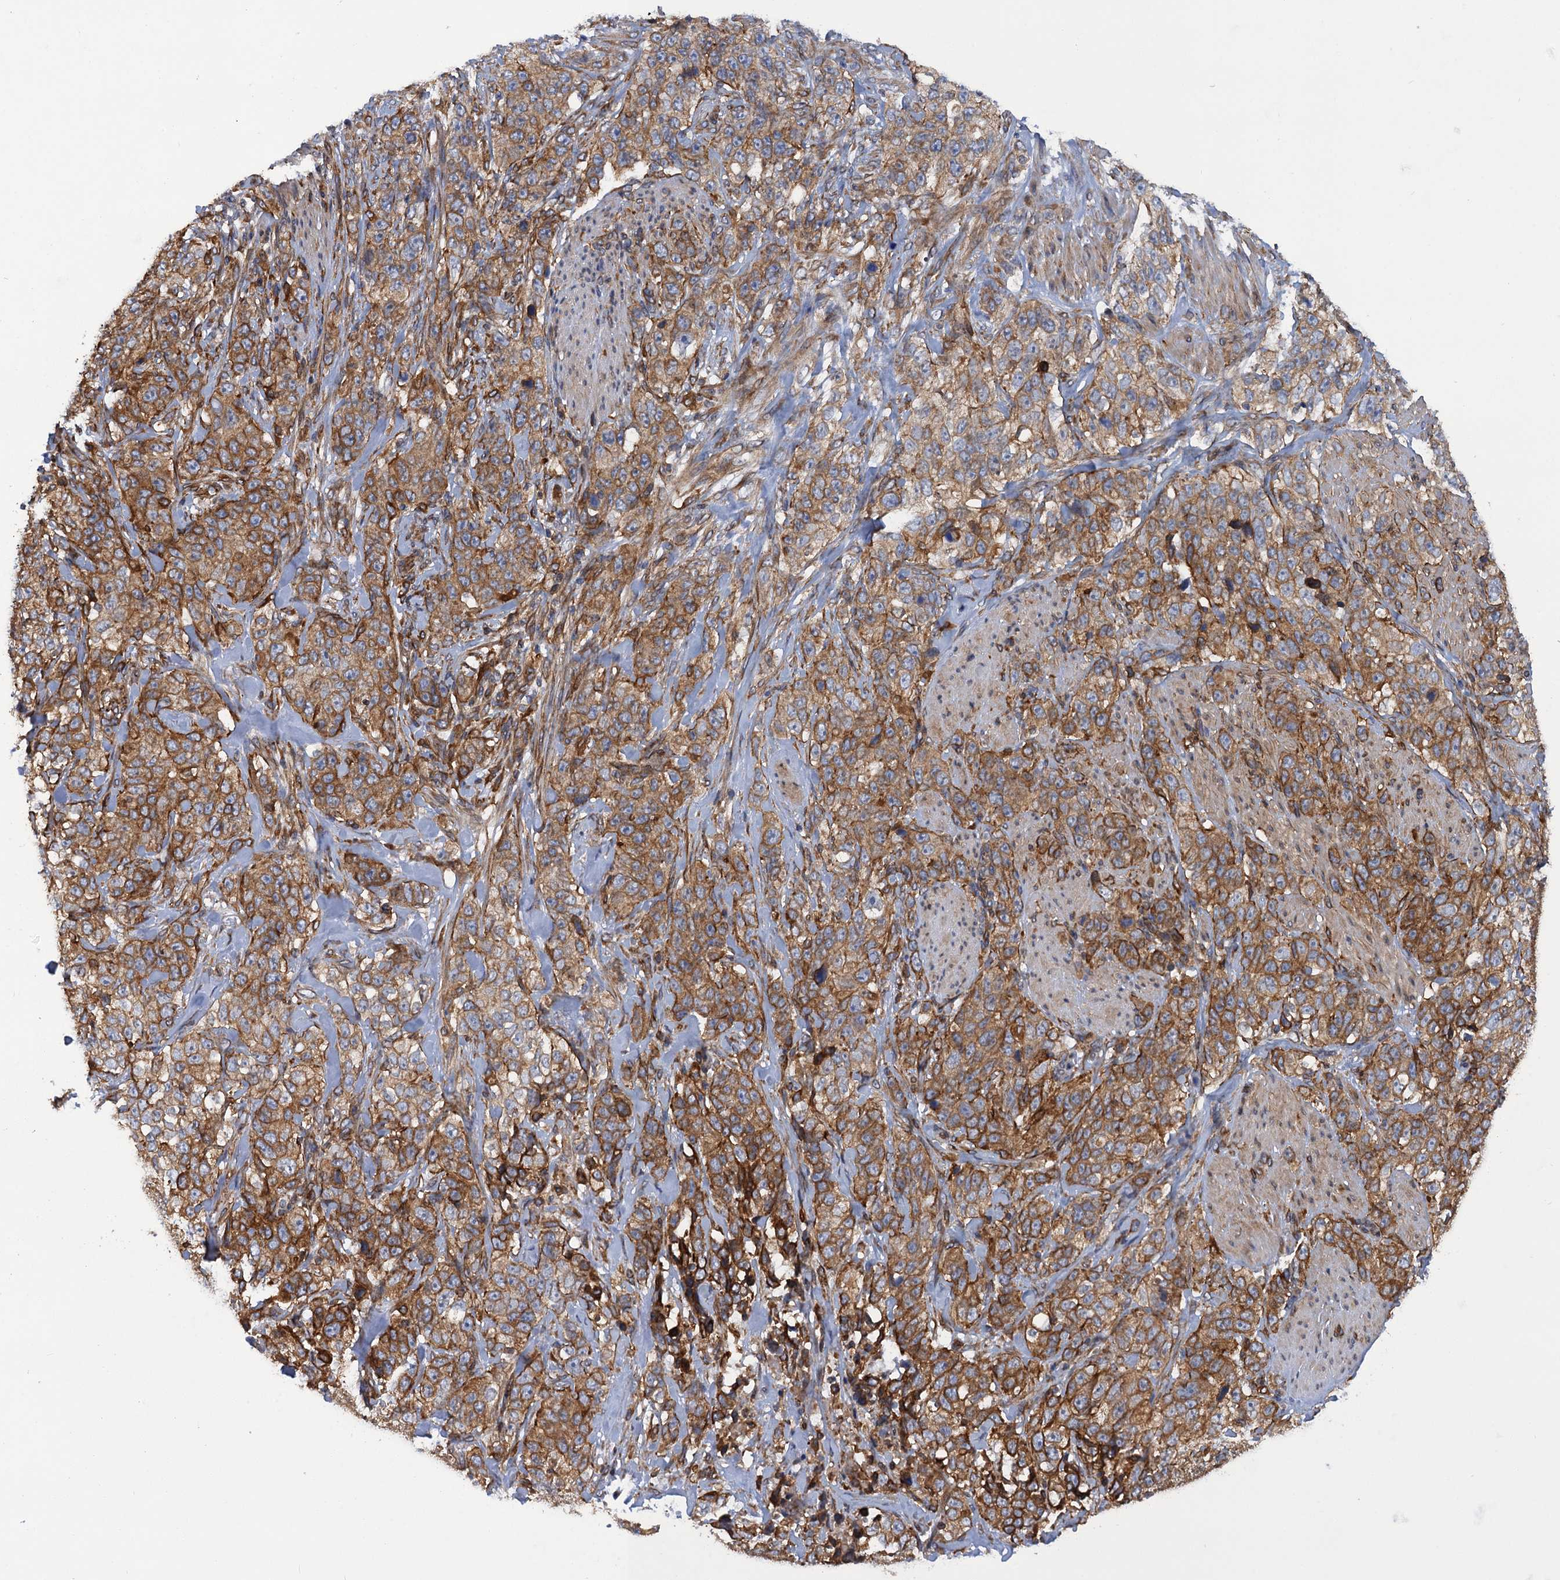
{"staining": {"intensity": "moderate", "quantity": ">75%", "location": "cytoplasmic/membranous"}, "tissue": "stomach cancer", "cell_type": "Tumor cells", "image_type": "cancer", "snomed": [{"axis": "morphology", "description": "Adenocarcinoma, NOS"}, {"axis": "topography", "description": "Stomach"}], "caption": "Tumor cells reveal moderate cytoplasmic/membranous expression in approximately >75% of cells in stomach cancer (adenocarcinoma). The staining was performed using DAB to visualize the protein expression in brown, while the nuclei were stained in blue with hematoxylin (Magnification: 20x).", "gene": "ARMC5", "patient": {"sex": "male", "age": 48}}